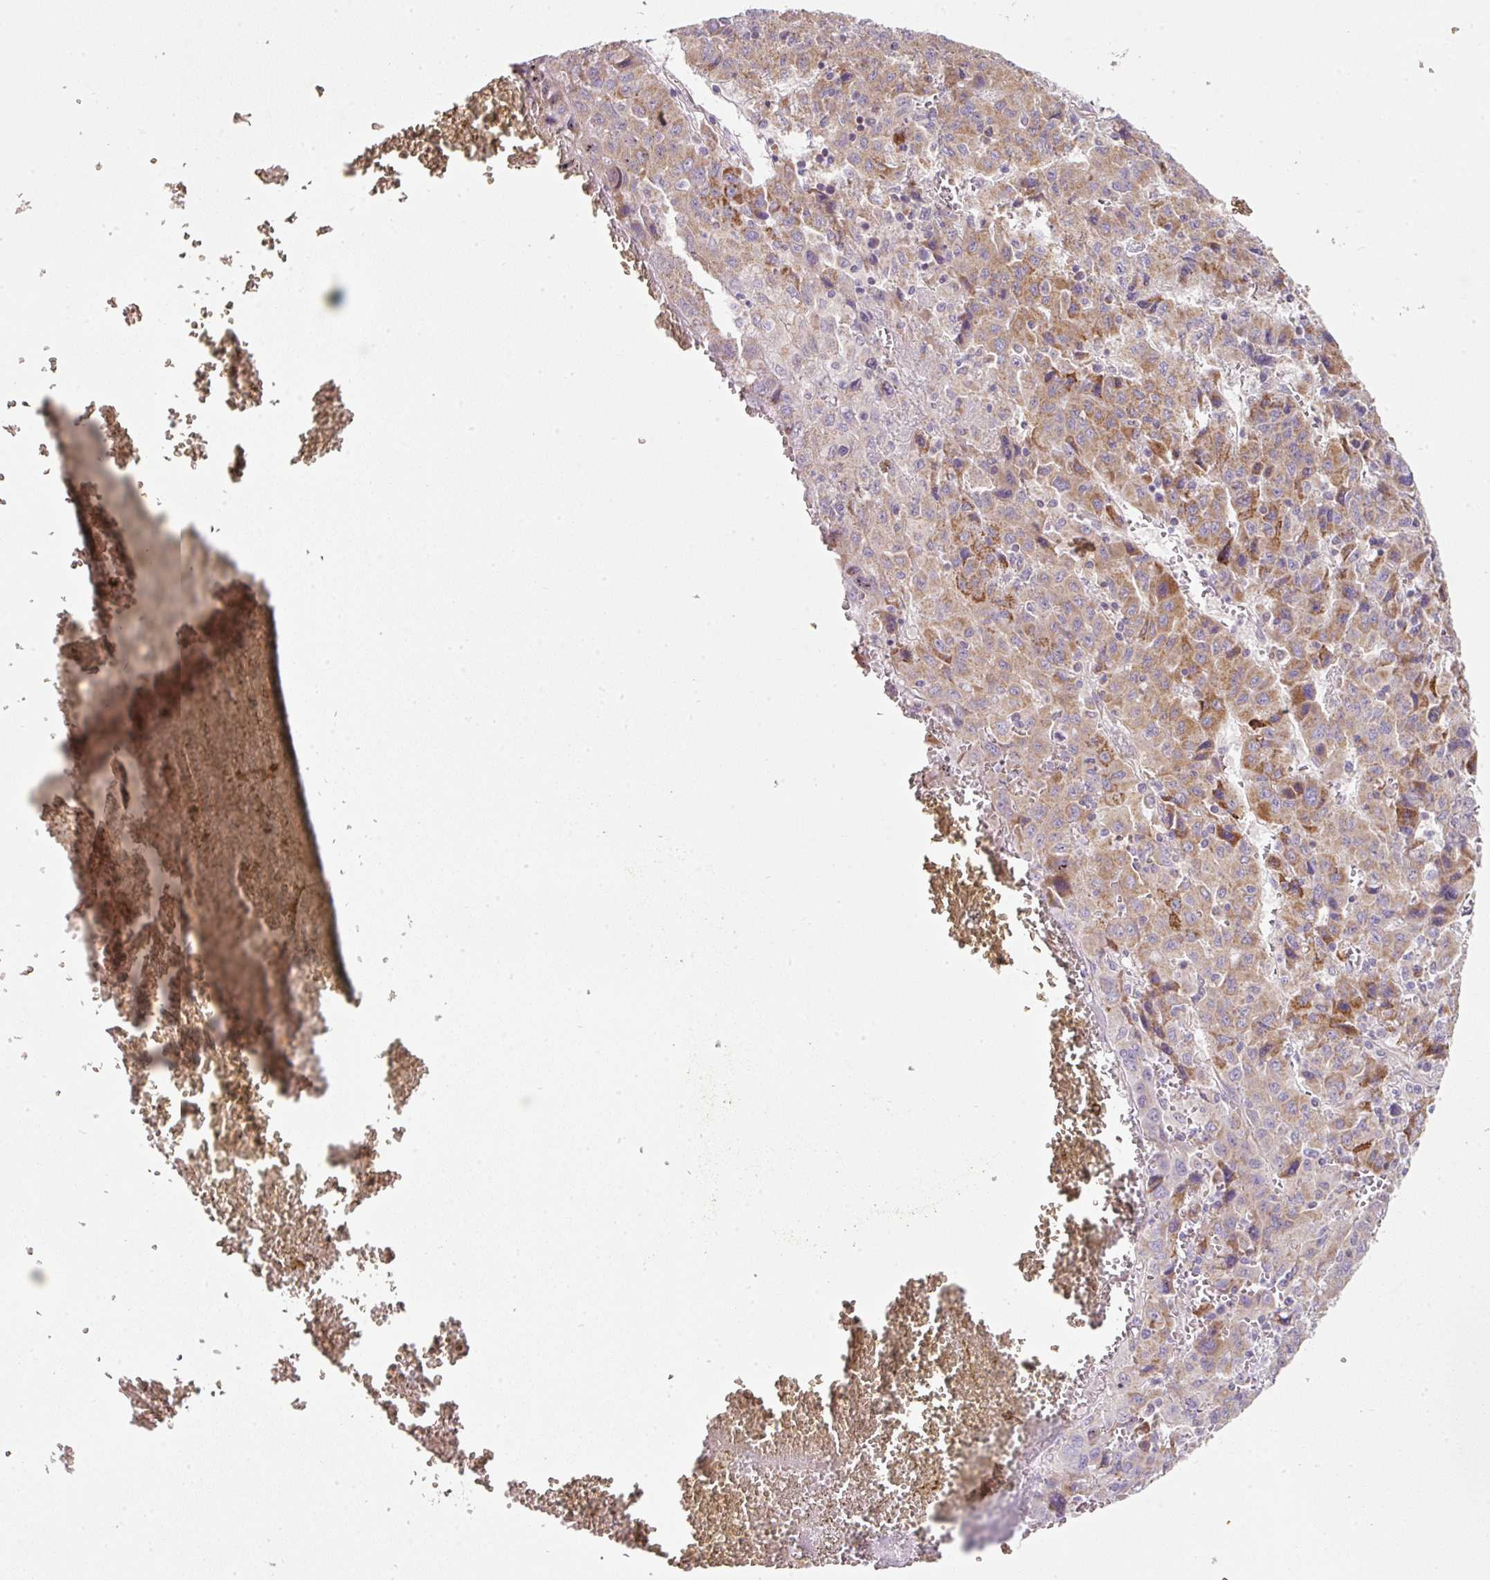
{"staining": {"intensity": "moderate", "quantity": ">75%", "location": "cytoplasmic/membranous"}, "tissue": "liver cancer", "cell_type": "Tumor cells", "image_type": "cancer", "snomed": [{"axis": "morphology", "description": "Carcinoma, Hepatocellular, NOS"}, {"axis": "topography", "description": "Liver"}], "caption": "An immunohistochemistry (IHC) micrograph of neoplastic tissue is shown. Protein staining in brown highlights moderate cytoplasmic/membranous positivity in liver cancer (hepatocellular carcinoma) within tumor cells.", "gene": "NDUFA1", "patient": {"sex": "female", "age": 53}}